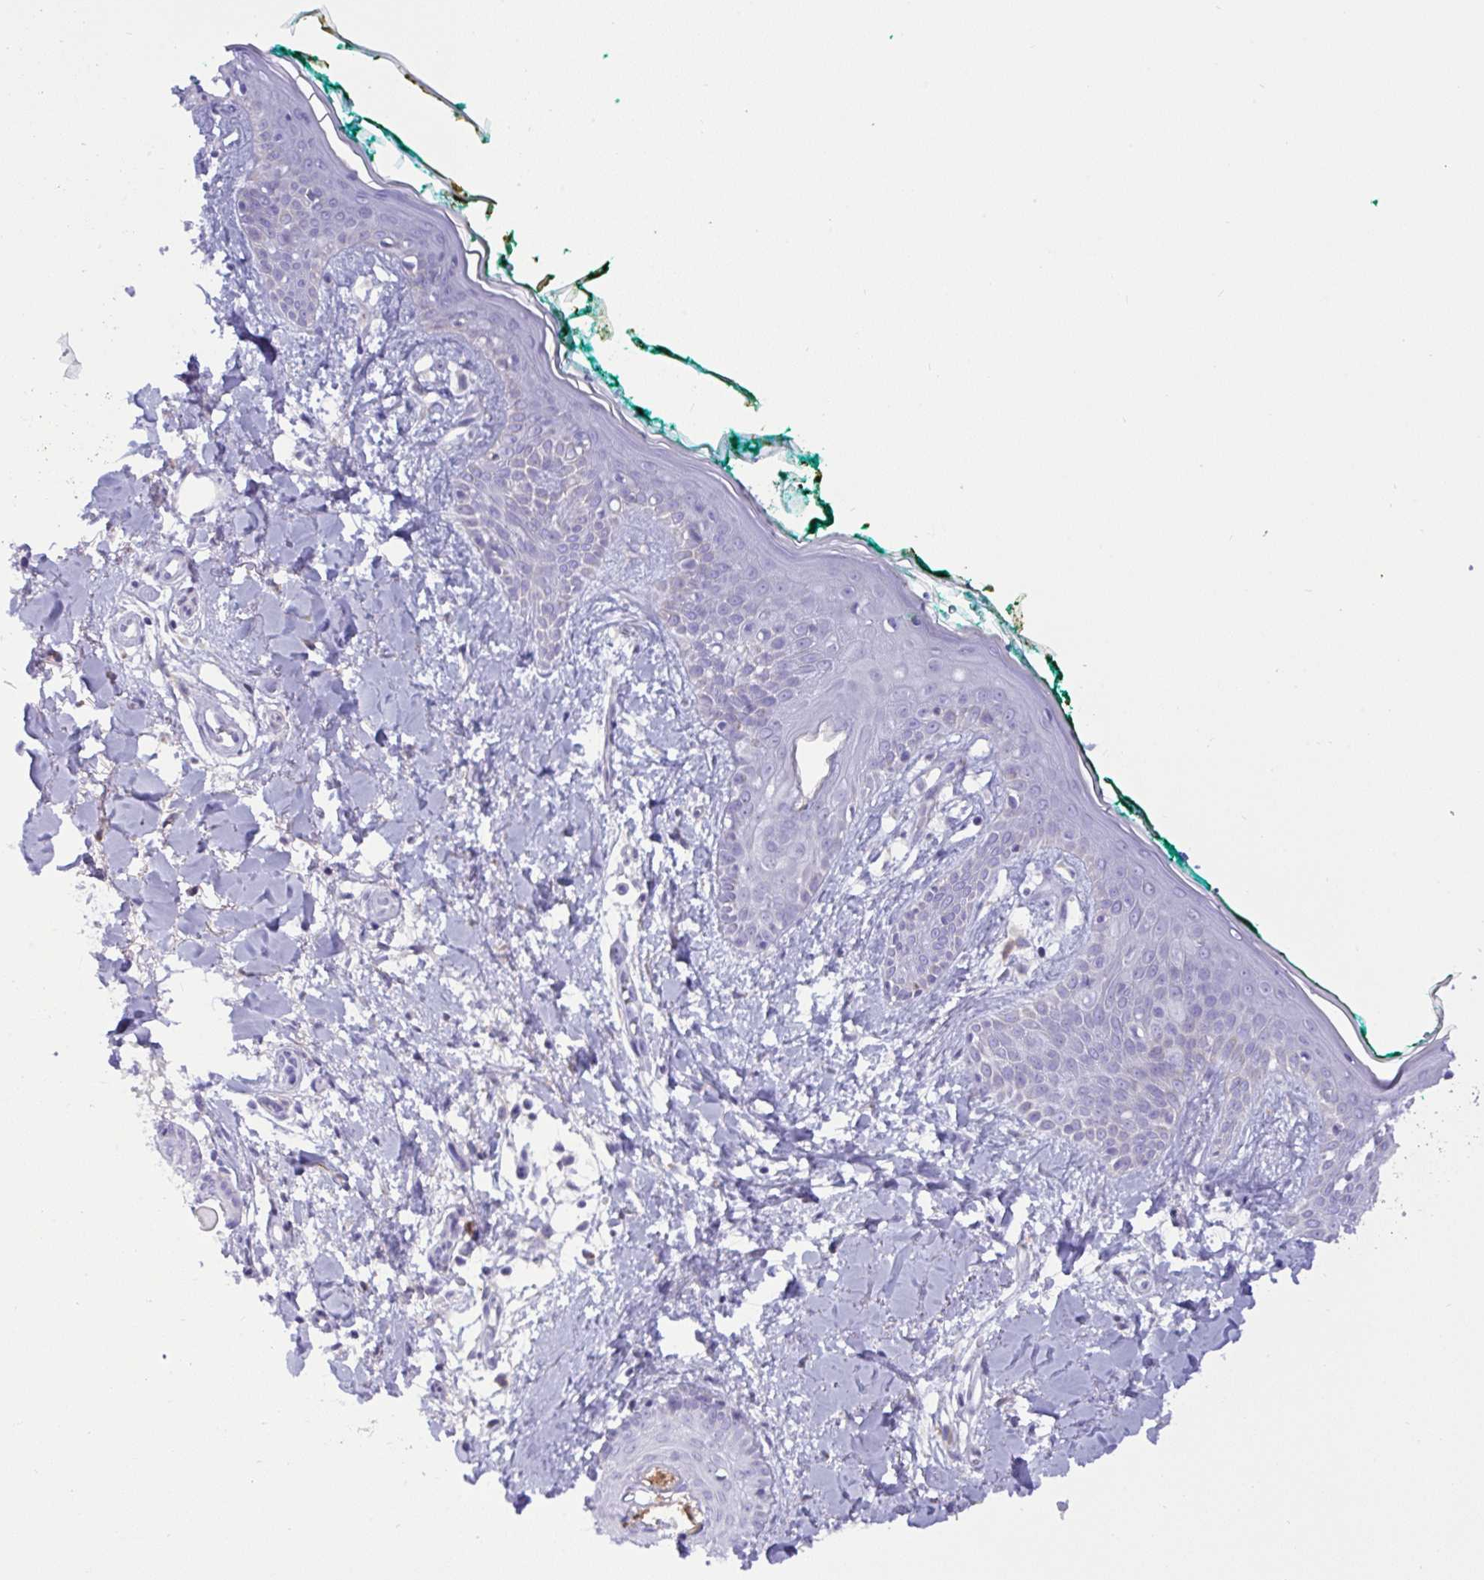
{"staining": {"intensity": "negative", "quantity": "none", "location": "none"}, "tissue": "skin", "cell_type": "Fibroblasts", "image_type": "normal", "snomed": [{"axis": "morphology", "description": "Normal tissue, NOS"}, {"axis": "topography", "description": "Skin"}], "caption": "A histopathology image of skin stained for a protein reveals no brown staining in fibroblasts.", "gene": "SREBF1", "patient": {"sex": "female", "age": 34}}